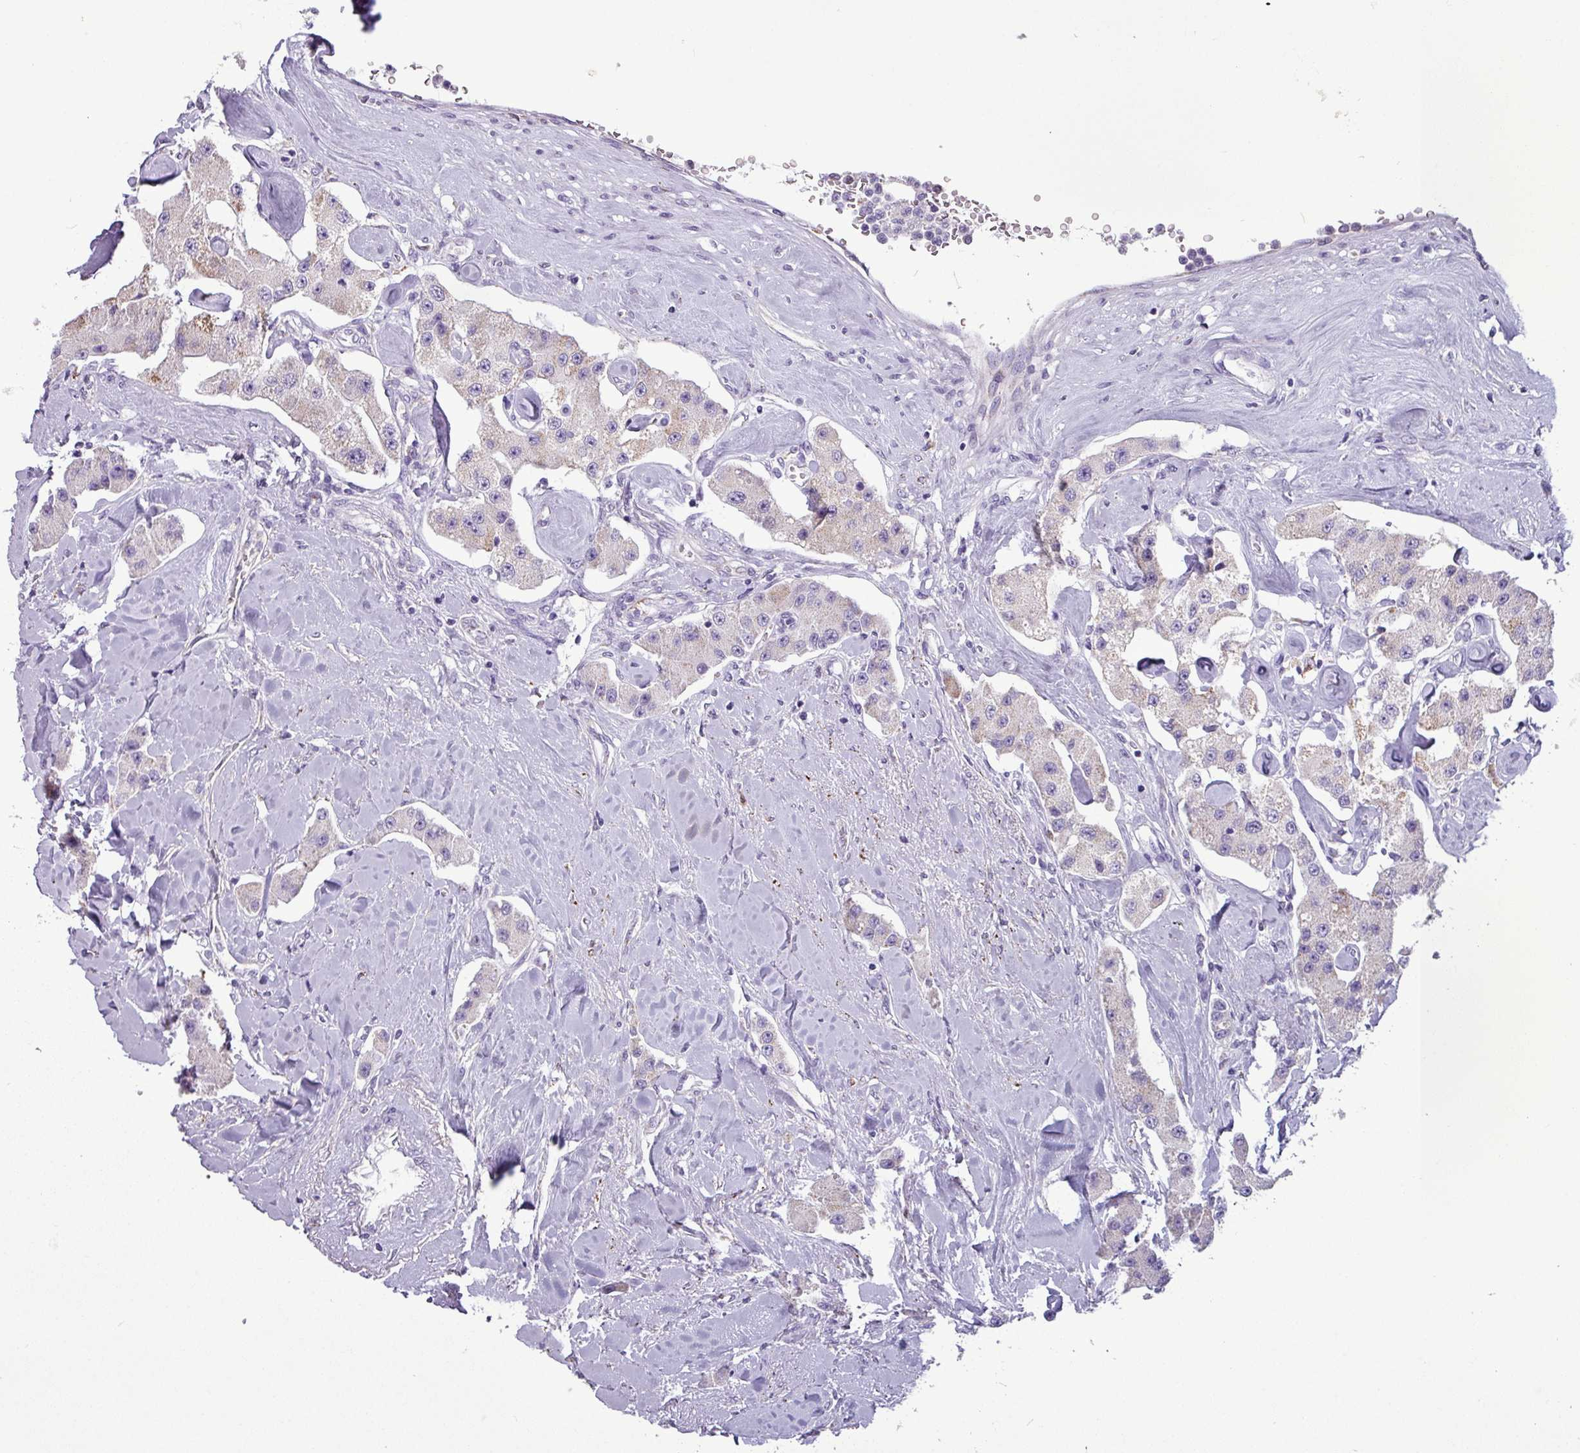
{"staining": {"intensity": "weak", "quantity": "<25%", "location": "cytoplasmic/membranous"}, "tissue": "carcinoid", "cell_type": "Tumor cells", "image_type": "cancer", "snomed": [{"axis": "morphology", "description": "Carcinoid, malignant, NOS"}, {"axis": "topography", "description": "Pancreas"}], "caption": "This is a photomicrograph of IHC staining of carcinoid (malignant), which shows no expression in tumor cells. The staining is performed using DAB brown chromogen with nuclei counter-stained in using hematoxylin.", "gene": "ZNF667", "patient": {"sex": "male", "age": 41}}